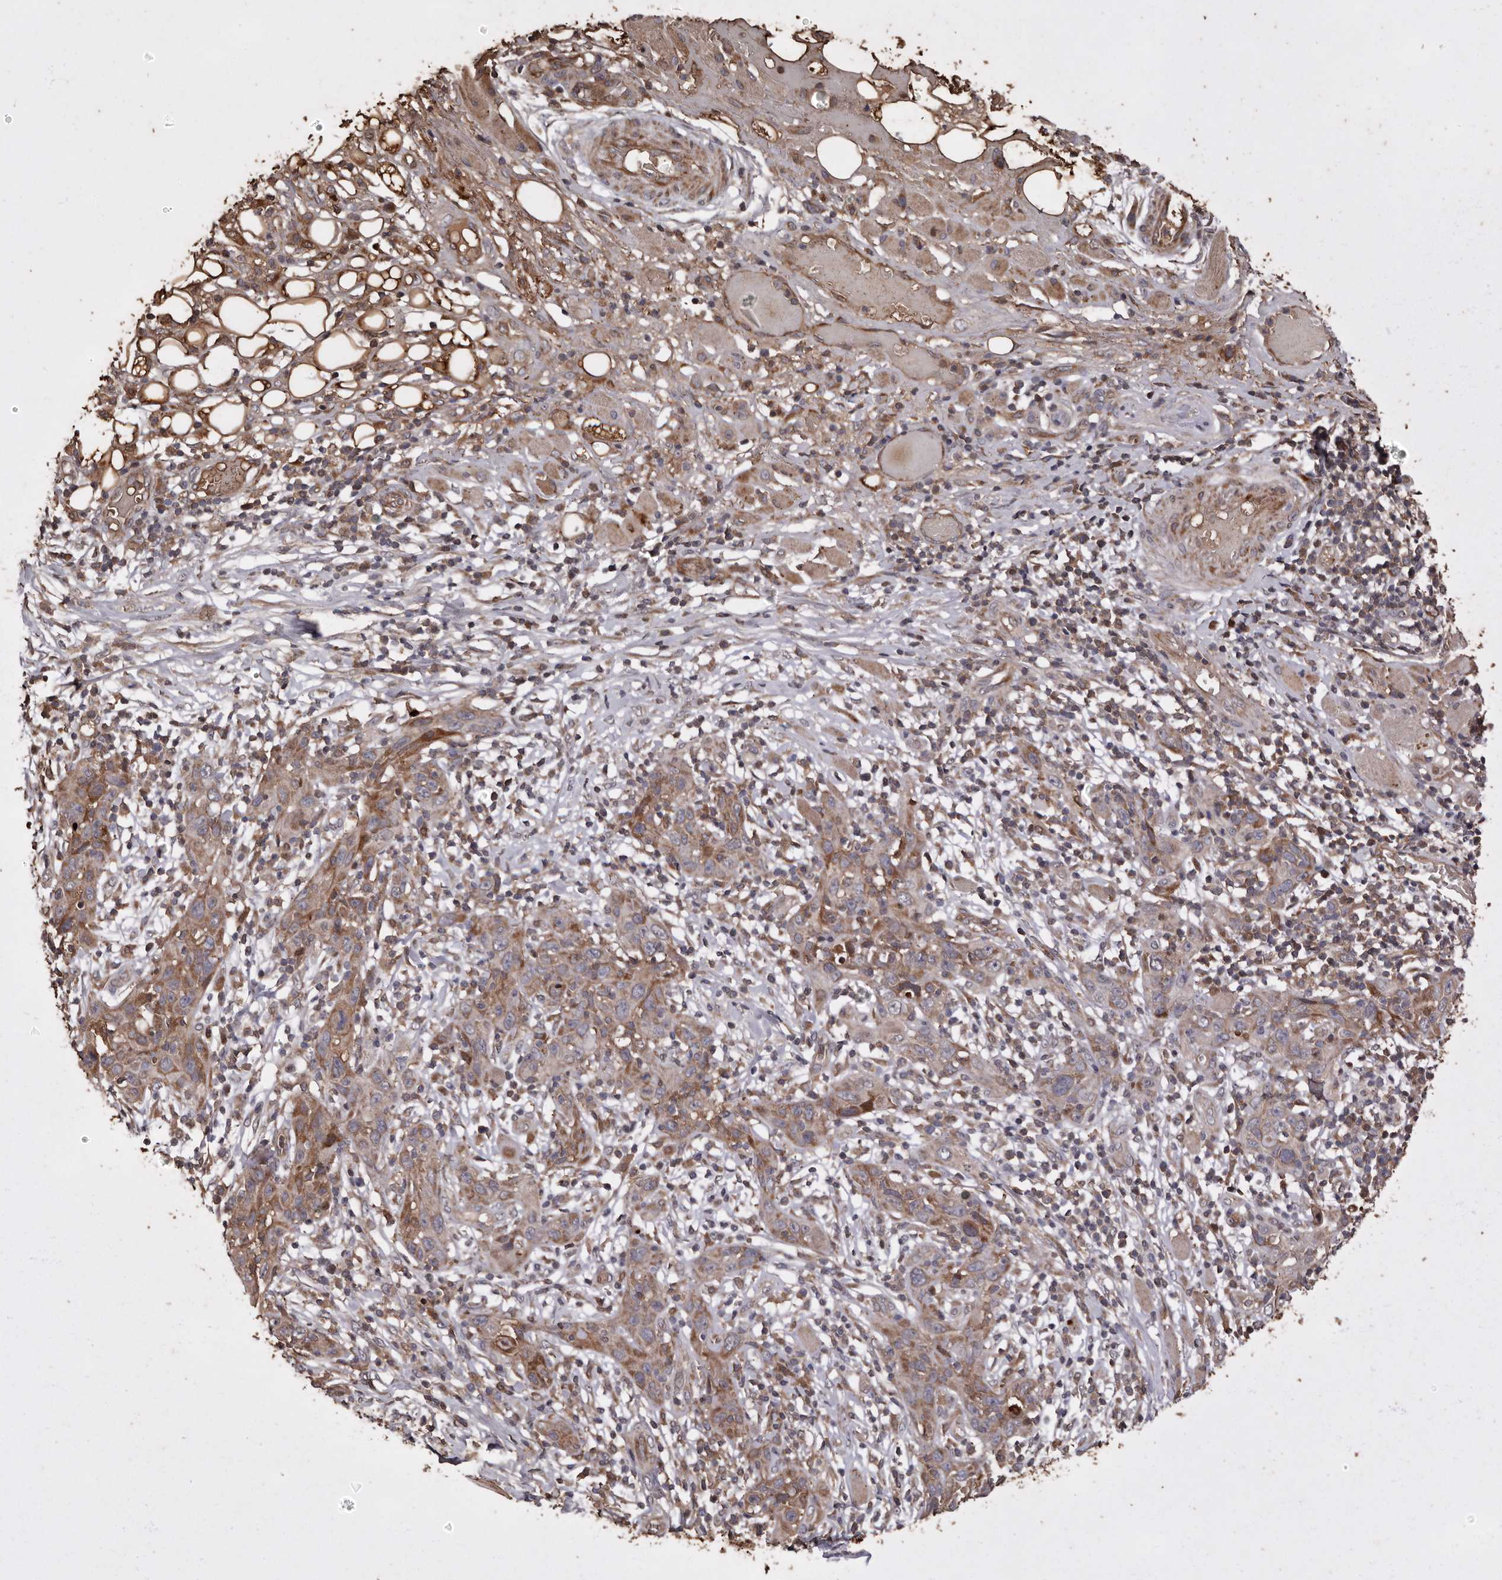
{"staining": {"intensity": "moderate", "quantity": "25%-75%", "location": "cytoplasmic/membranous"}, "tissue": "skin cancer", "cell_type": "Tumor cells", "image_type": "cancer", "snomed": [{"axis": "morphology", "description": "Squamous cell carcinoma, NOS"}, {"axis": "topography", "description": "Skin"}], "caption": "Tumor cells show medium levels of moderate cytoplasmic/membranous positivity in approximately 25%-75% of cells in skin cancer. (IHC, brightfield microscopy, high magnification).", "gene": "RANBP17", "patient": {"sex": "female", "age": 88}}